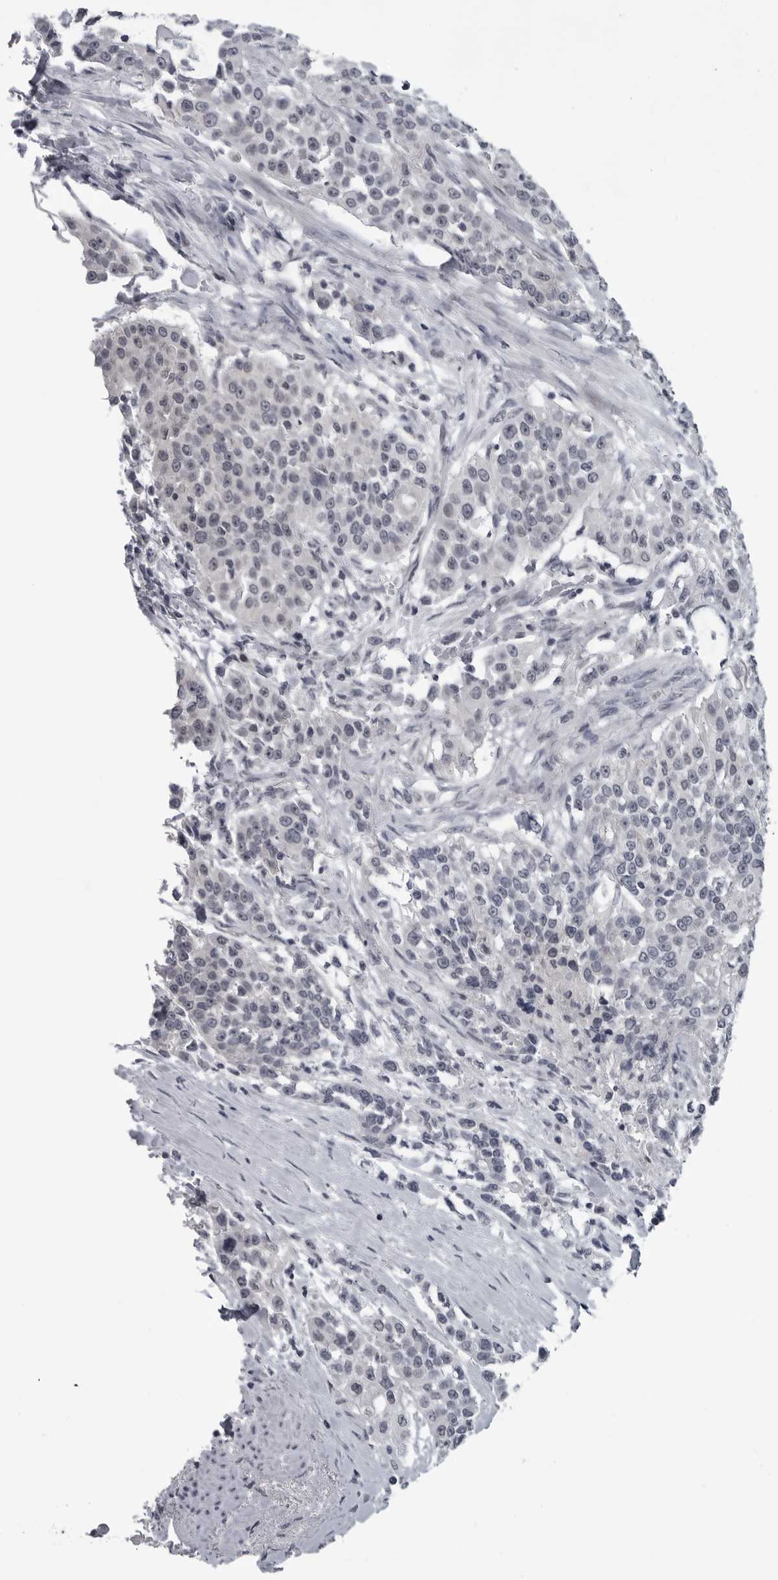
{"staining": {"intensity": "negative", "quantity": "none", "location": "none"}, "tissue": "urothelial cancer", "cell_type": "Tumor cells", "image_type": "cancer", "snomed": [{"axis": "morphology", "description": "Urothelial carcinoma, High grade"}, {"axis": "topography", "description": "Urinary bladder"}], "caption": "Photomicrograph shows no significant protein expression in tumor cells of urothelial cancer.", "gene": "LYSMD1", "patient": {"sex": "female", "age": 80}}